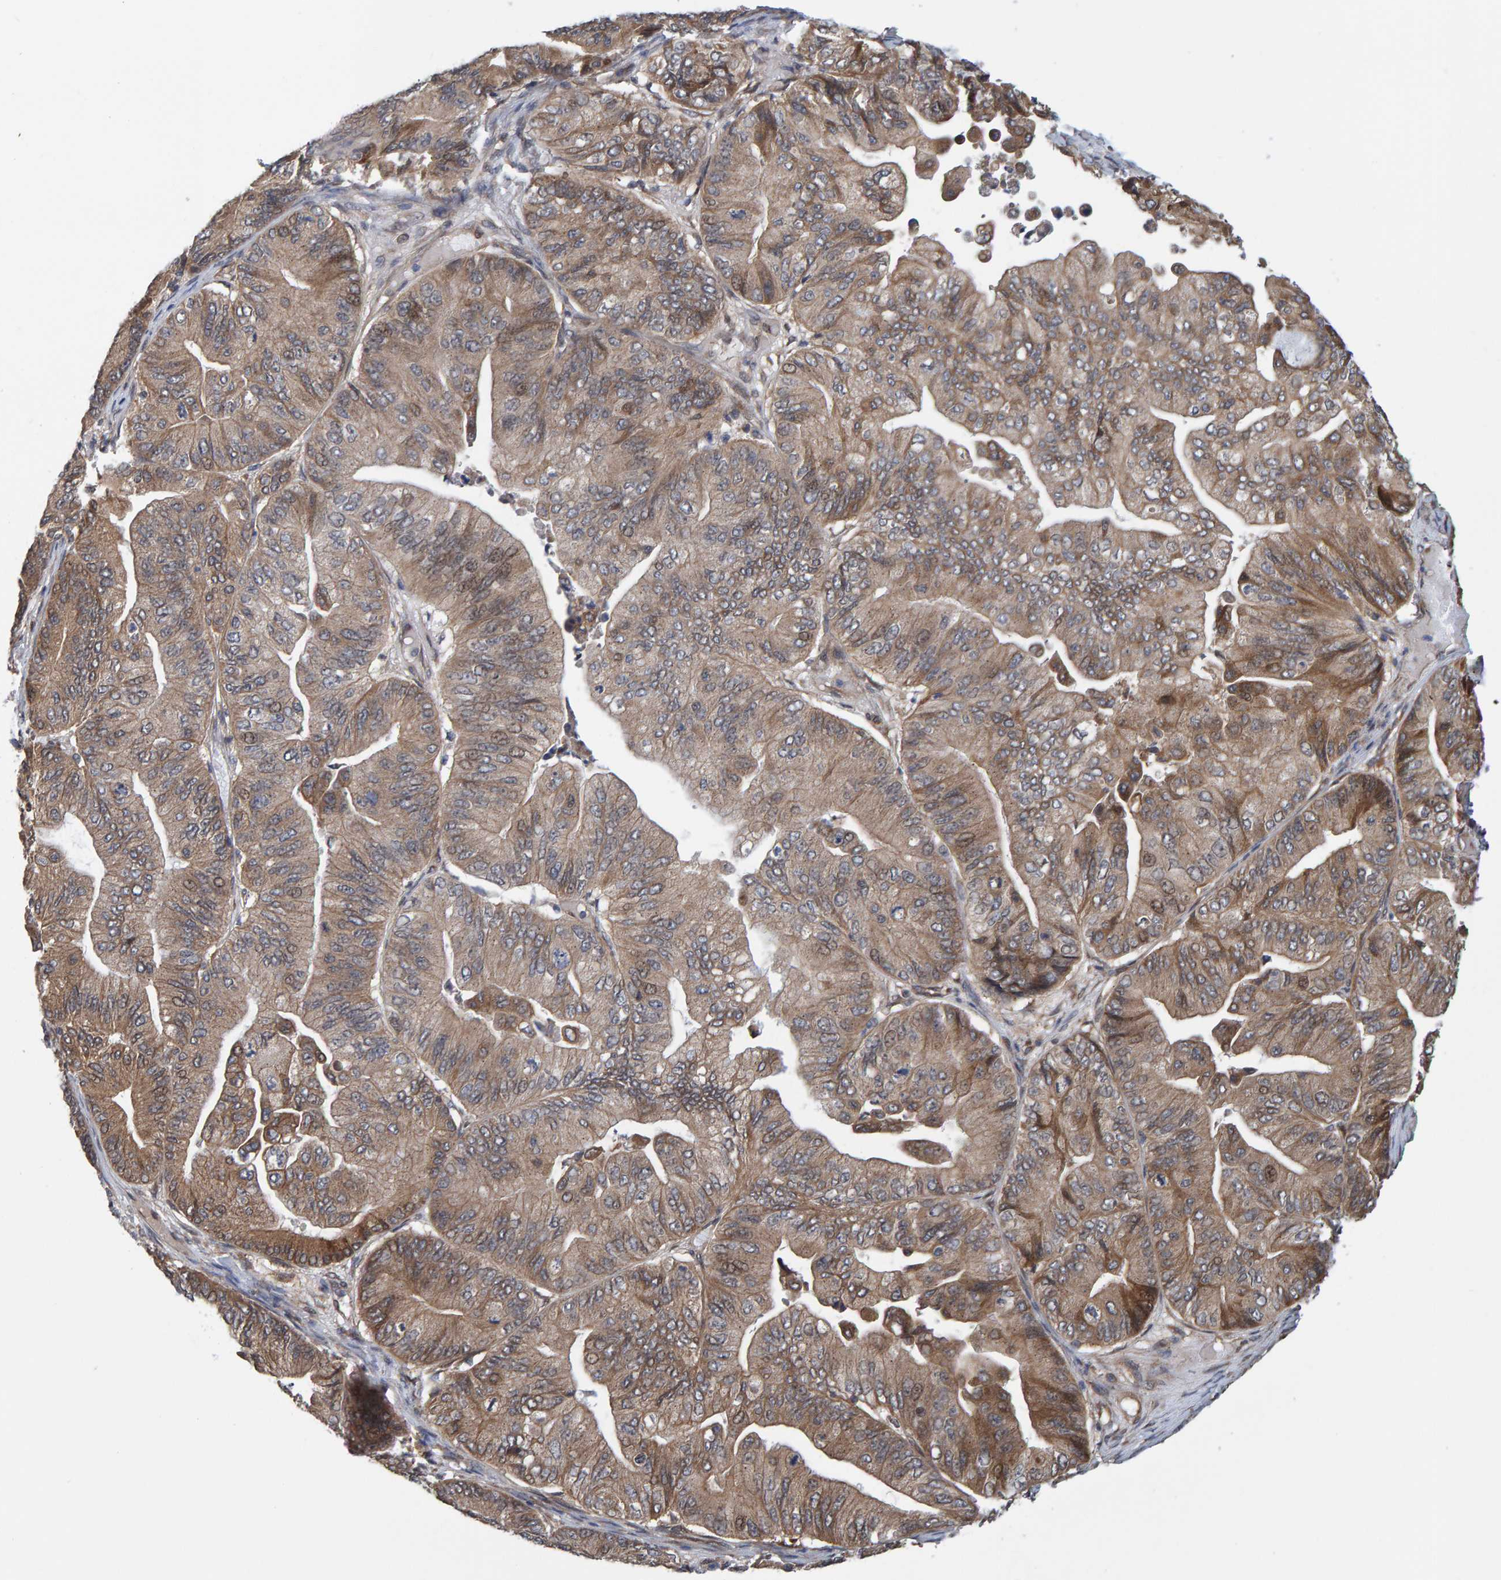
{"staining": {"intensity": "moderate", "quantity": ">75%", "location": "cytoplasmic/membranous,nuclear"}, "tissue": "ovarian cancer", "cell_type": "Tumor cells", "image_type": "cancer", "snomed": [{"axis": "morphology", "description": "Cystadenocarcinoma, mucinous, NOS"}, {"axis": "topography", "description": "Ovary"}], "caption": "A brown stain labels moderate cytoplasmic/membranous and nuclear positivity of a protein in human ovarian cancer tumor cells.", "gene": "SCRN2", "patient": {"sex": "female", "age": 61}}